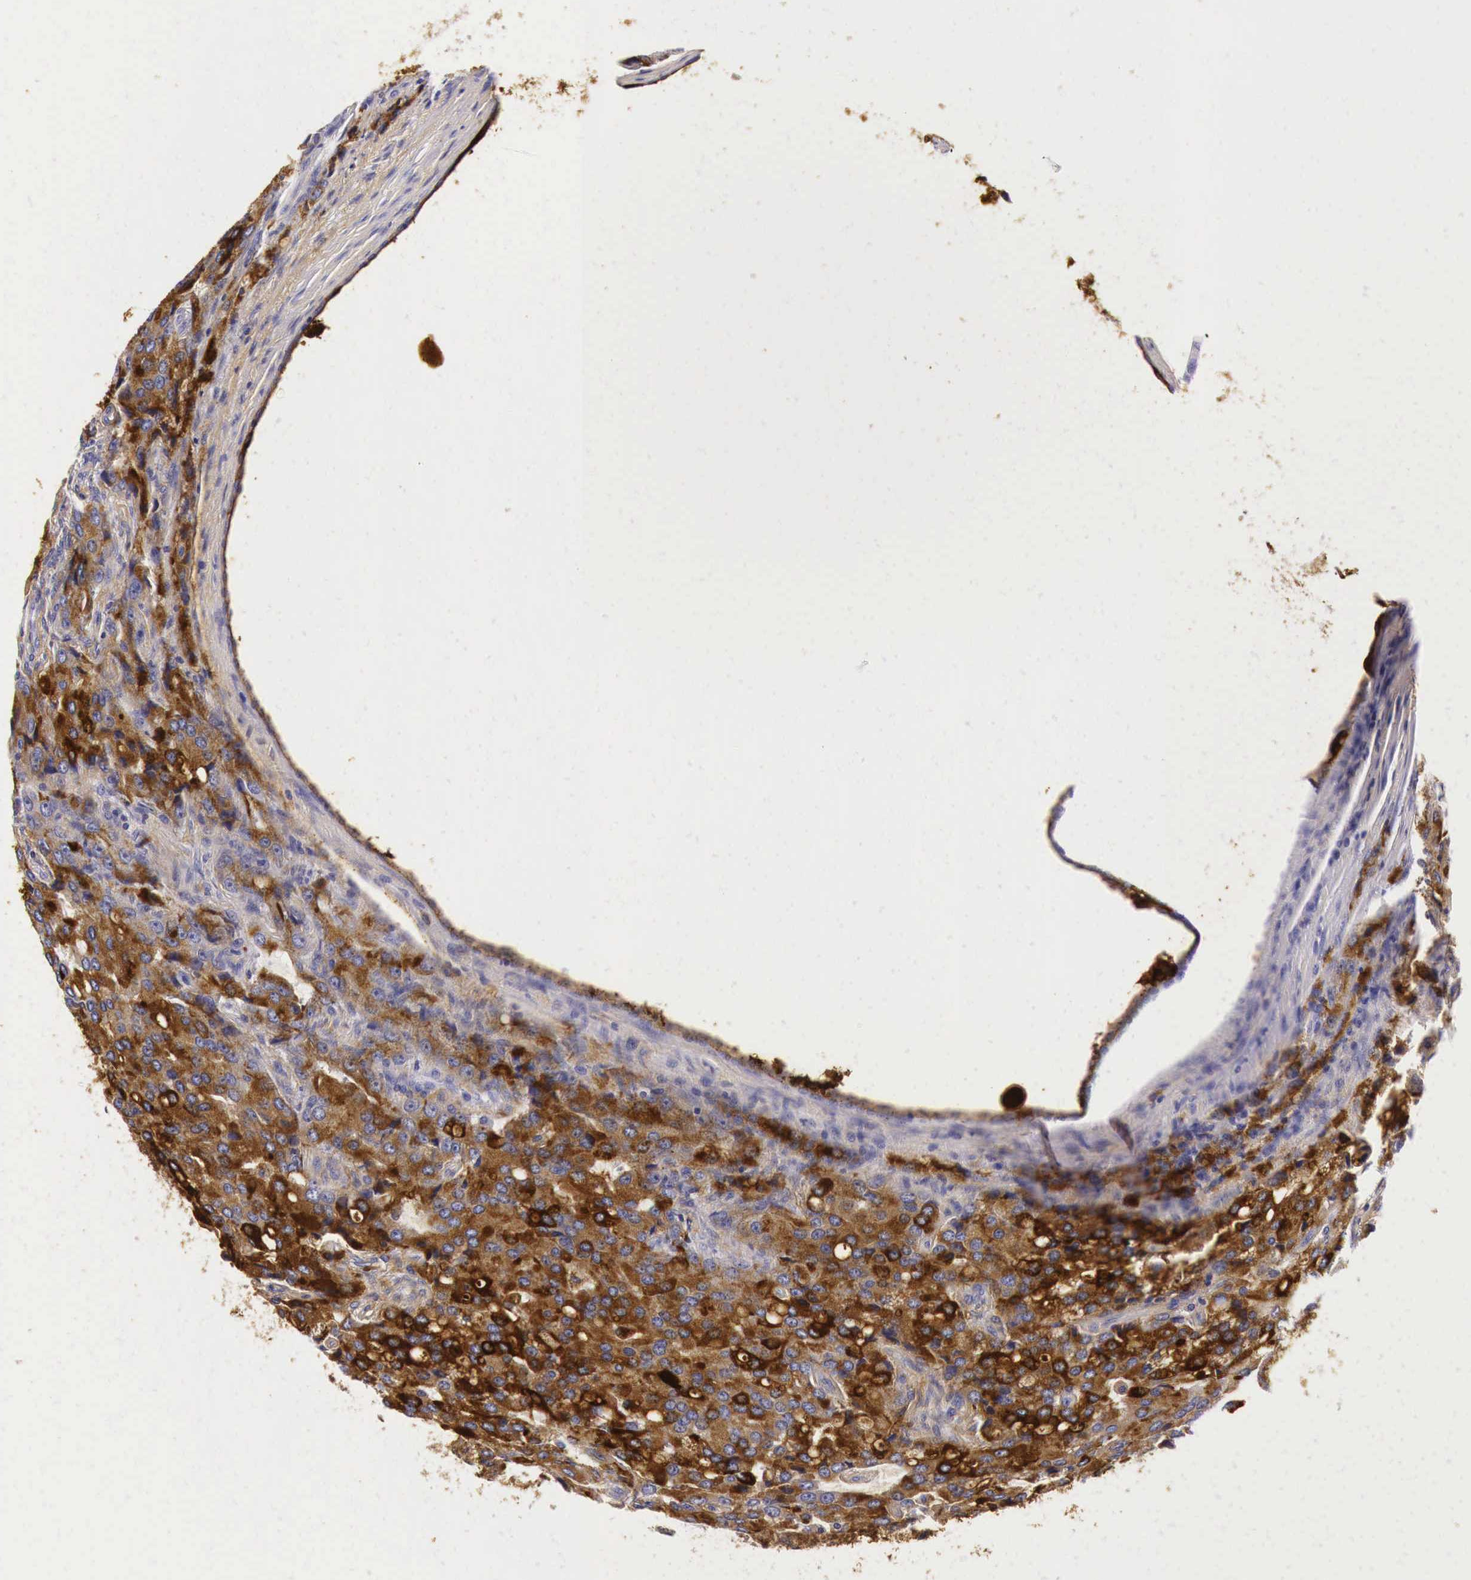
{"staining": {"intensity": "strong", "quantity": ">75%", "location": "cytoplasmic/membranous"}, "tissue": "prostate cancer", "cell_type": "Tumor cells", "image_type": "cancer", "snomed": [{"axis": "morphology", "description": "Adenocarcinoma, Medium grade"}, {"axis": "topography", "description": "Prostate"}], "caption": "Prostate medium-grade adenocarcinoma stained with a protein marker reveals strong staining in tumor cells.", "gene": "ACP3", "patient": {"sex": "male", "age": 72}}